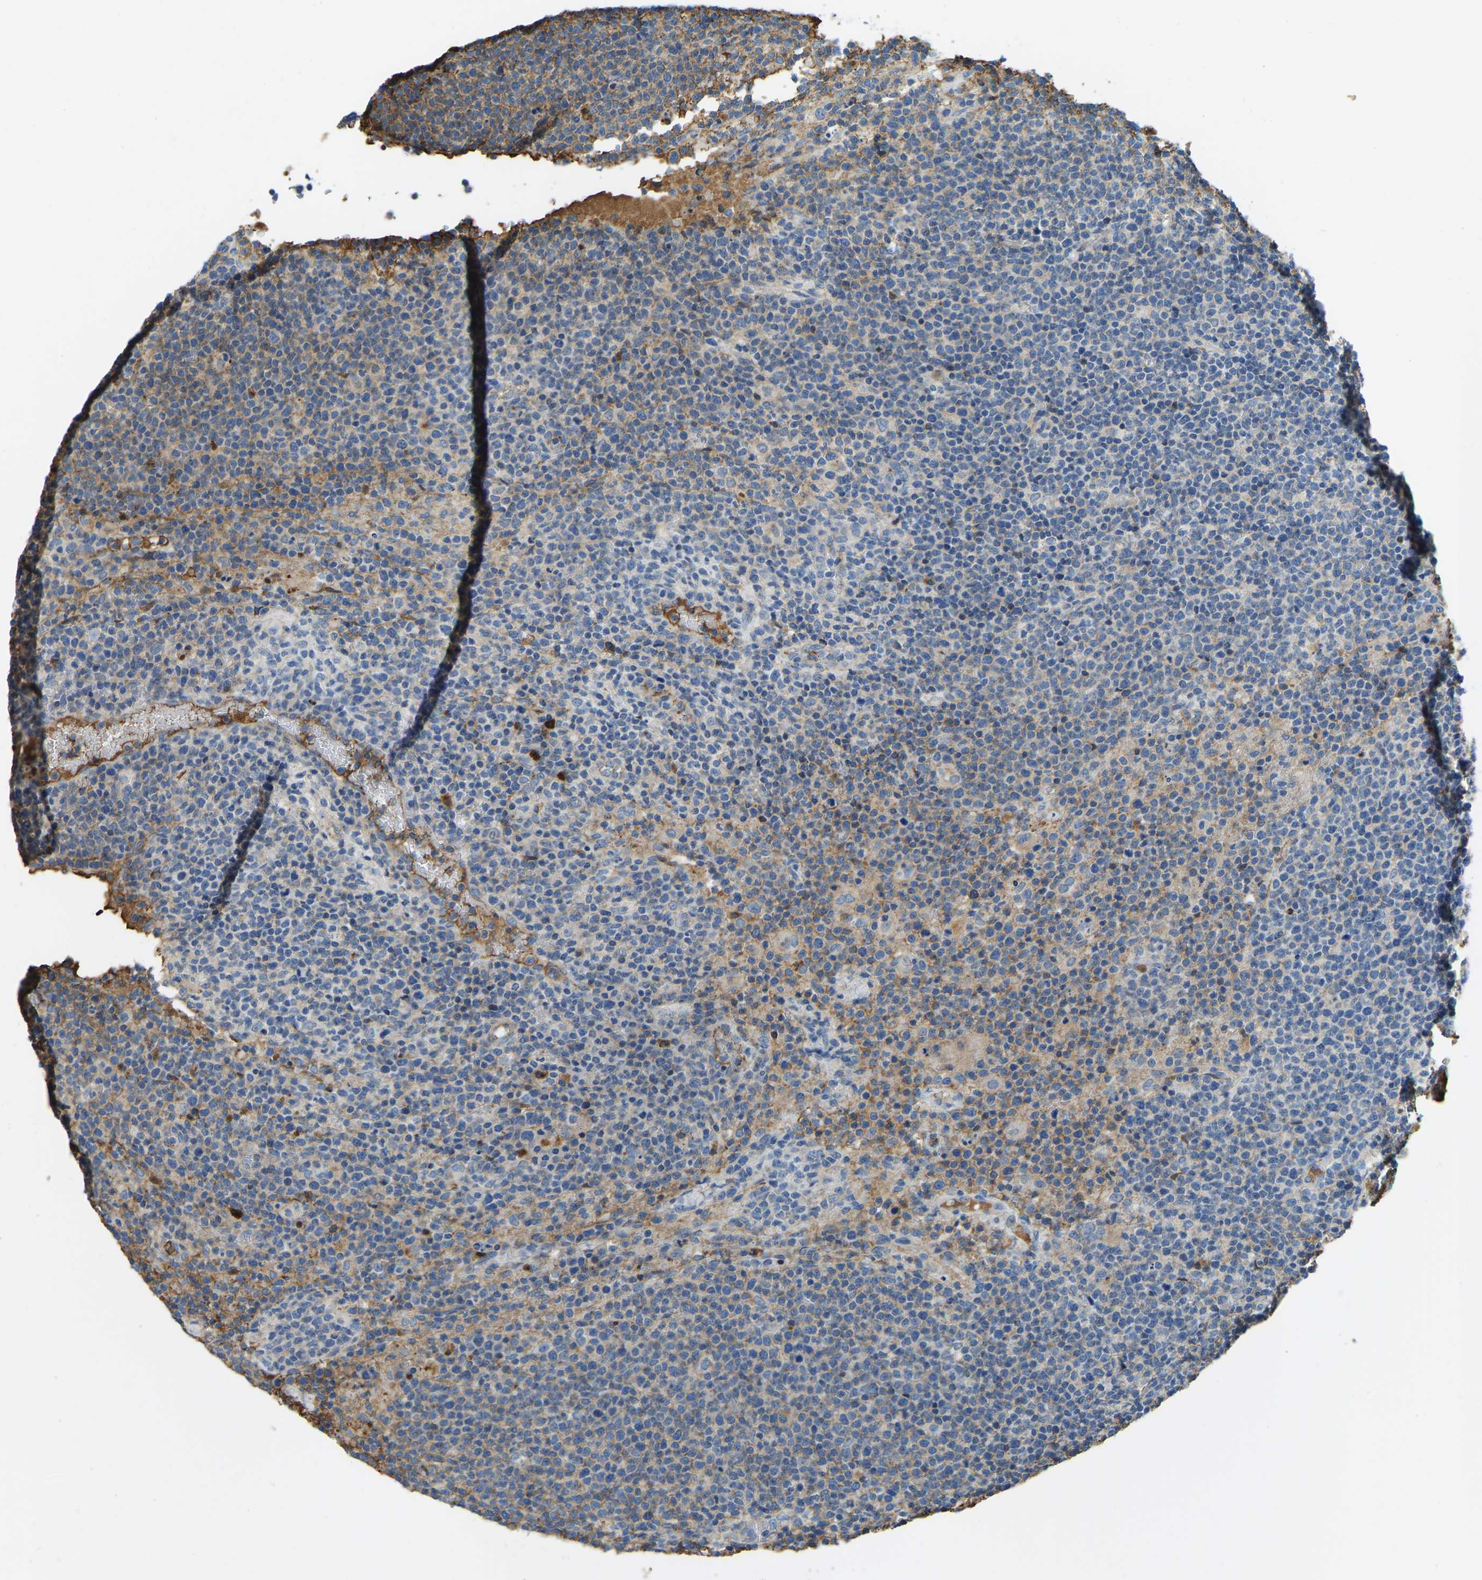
{"staining": {"intensity": "negative", "quantity": "none", "location": "none"}, "tissue": "lymphoma", "cell_type": "Tumor cells", "image_type": "cancer", "snomed": [{"axis": "morphology", "description": "Malignant lymphoma, non-Hodgkin's type, High grade"}, {"axis": "topography", "description": "Lymph node"}], "caption": "A photomicrograph of human lymphoma is negative for staining in tumor cells. Brightfield microscopy of immunohistochemistry stained with DAB (3,3'-diaminobenzidine) (brown) and hematoxylin (blue), captured at high magnification.", "gene": "THBS4", "patient": {"sex": "male", "age": 61}}